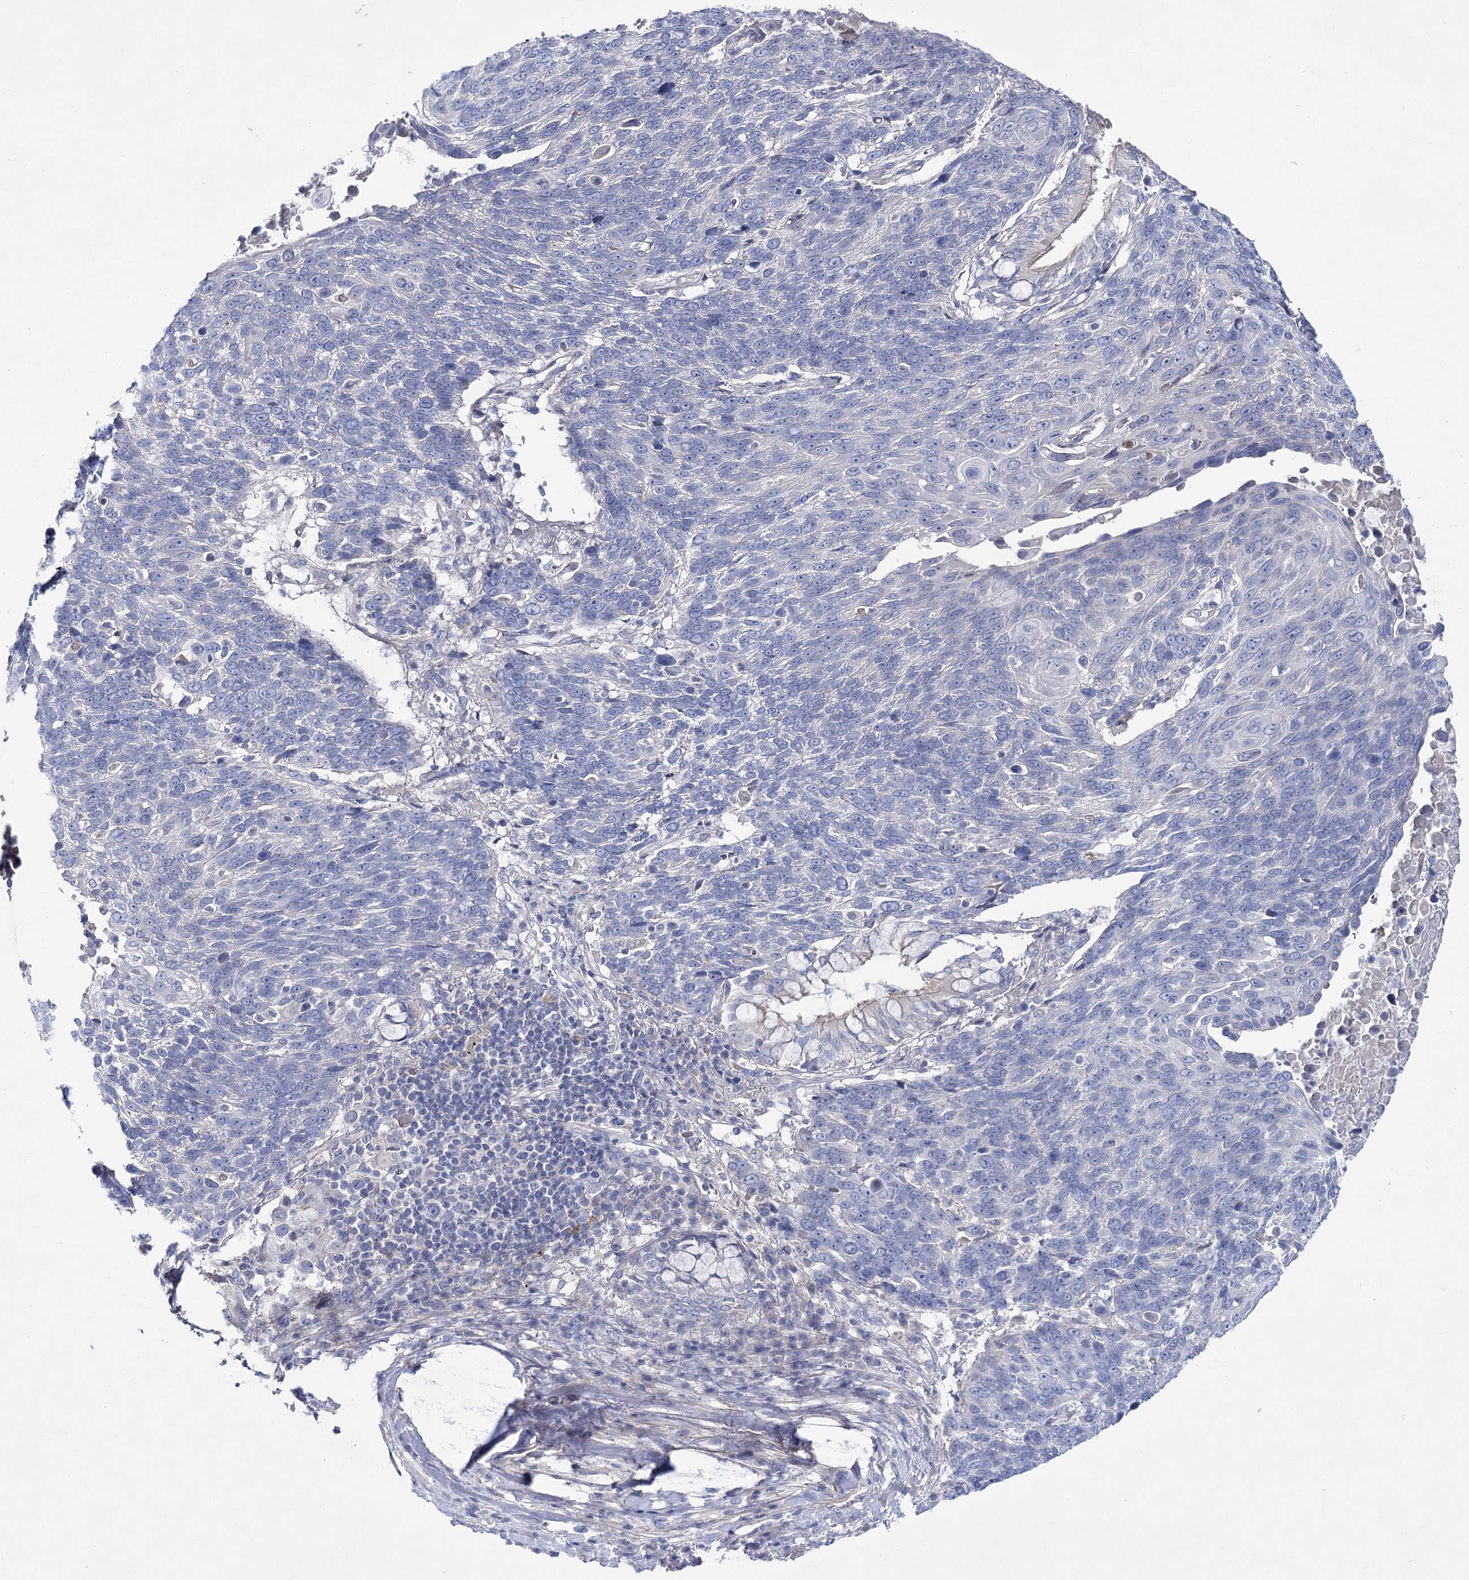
{"staining": {"intensity": "negative", "quantity": "none", "location": "none"}, "tissue": "lung cancer", "cell_type": "Tumor cells", "image_type": "cancer", "snomed": [{"axis": "morphology", "description": "Squamous cell carcinoma, NOS"}, {"axis": "topography", "description": "Lung"}], "caption": "Tumor cells are negative for protein expression in human lung cancer (squamous cell carcinoma).", "gene": "LRRC14B", "patient": {"sex": "male", "age": 66}}